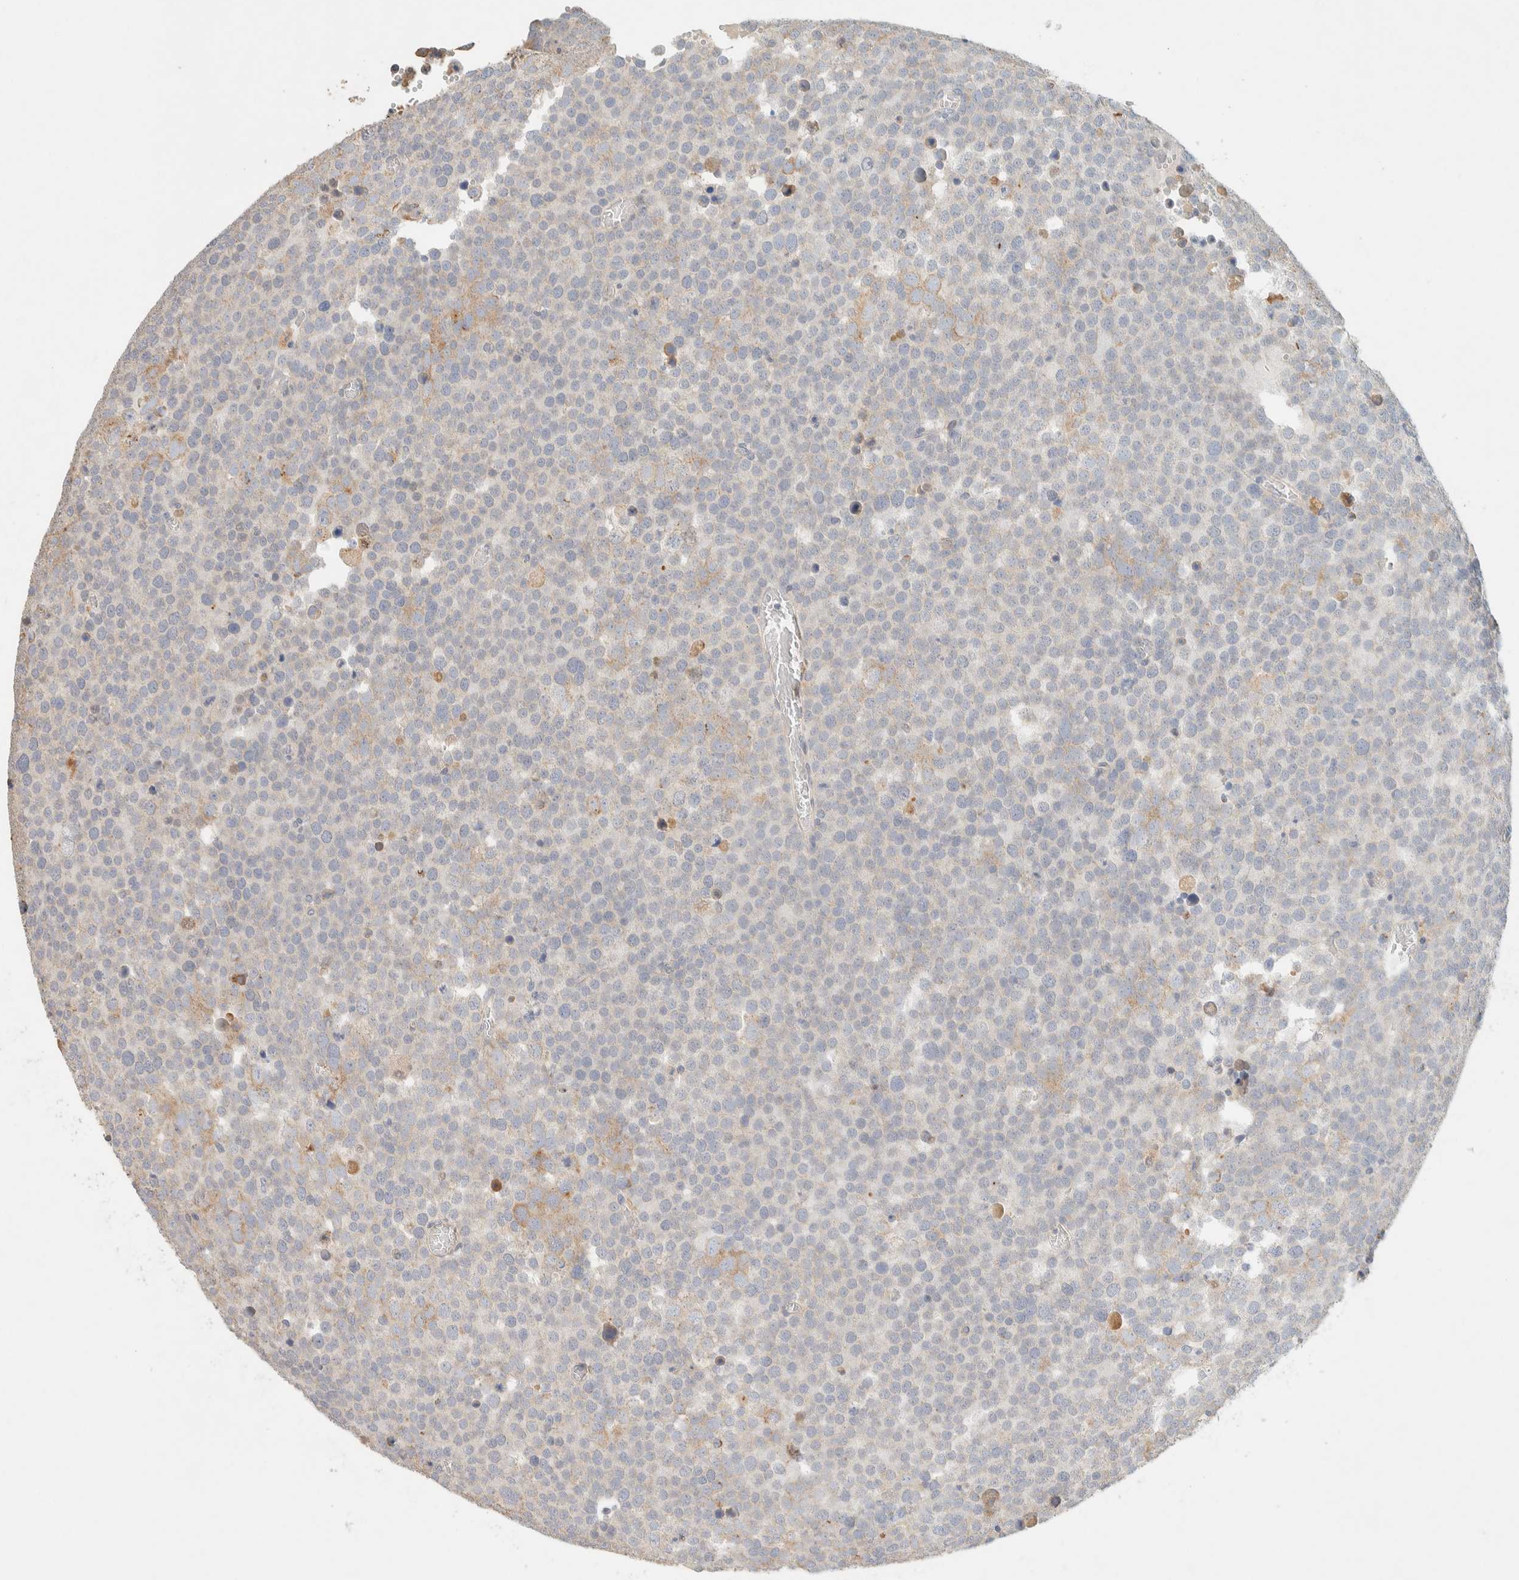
{"staining": {"intensity": "weak", "quantity": "<25%", "location": "cytoplasmic/membranous"}, "tissue": "testis cancer", "cell_type": "Tumor cells", "image_type": "cancer", "snomed": [{"axis": "morphology", "description": "Seminoma, NOS"}, {"axis": "topography", "description": "Testis"}], "caption": "Protein analysis of testis cancer (seminoma) exhibits no significant staining in tumor cells. (DAB (3,3'-diaminobenzidine) immunohistochemistry (IHC) visualized using brightfield microscopy, high magnification).", "gene": "TTC3", "patient": {"sex": "male", "age": 71}}